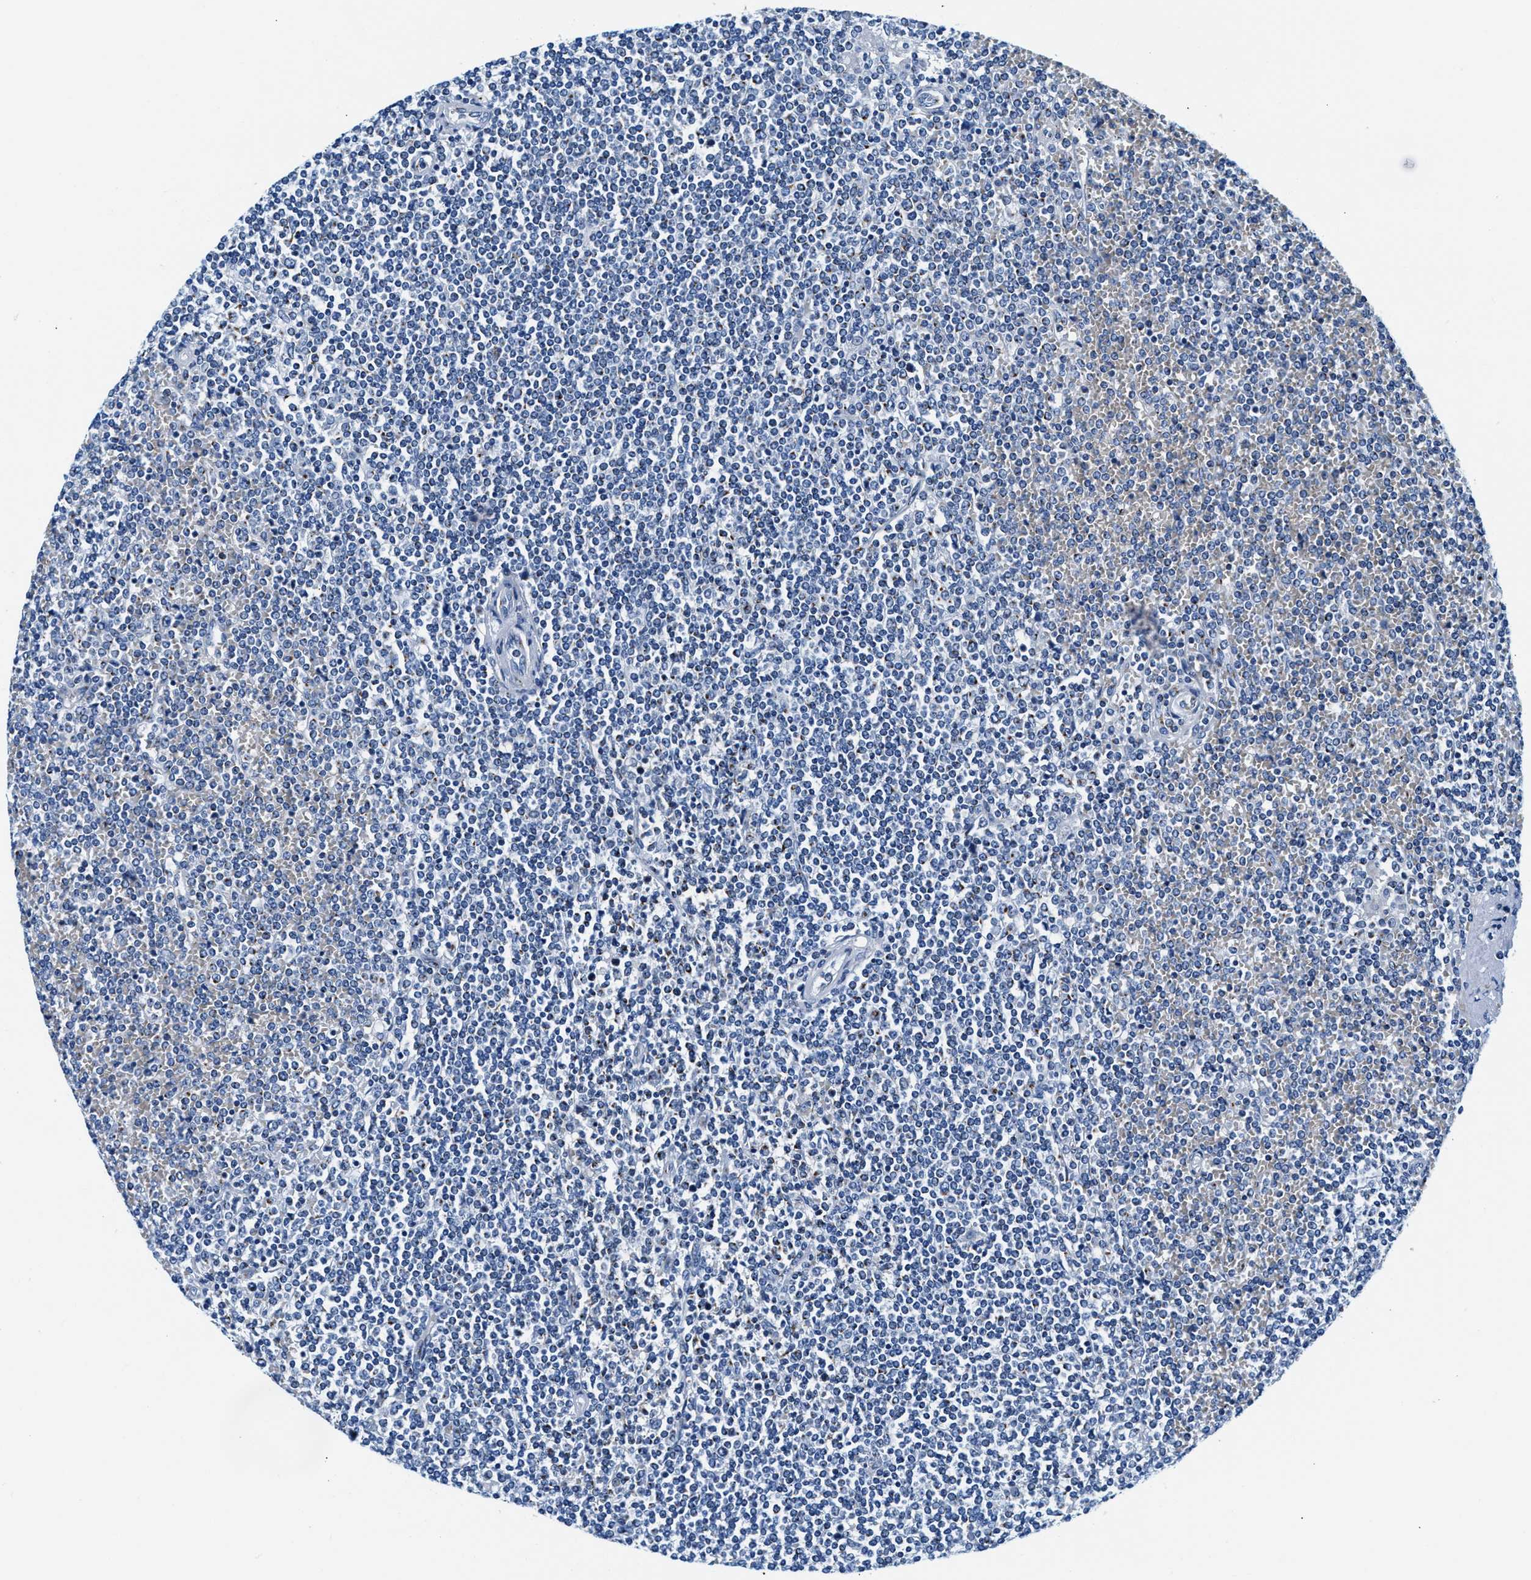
{"staining": {"intensity": "negative", "quantity": "none", "location": "none"}, "tissue": "lymphoma", "cell_type": "Tumor cells", "image_type": "cancer", "snomed": [{"axis": "morphology", "description": "Malignant lymphoma, non-Hodgkin's type, Low grade"}, {"axis": "topography", "description": "Spleen"}], "caption": "There is no significant positivity in tumor cells of low-grade malignant lymphoma, non-Hodgkin's type.", "gene": "VPS53", "patient": {"sex": "female", "age": 19}}